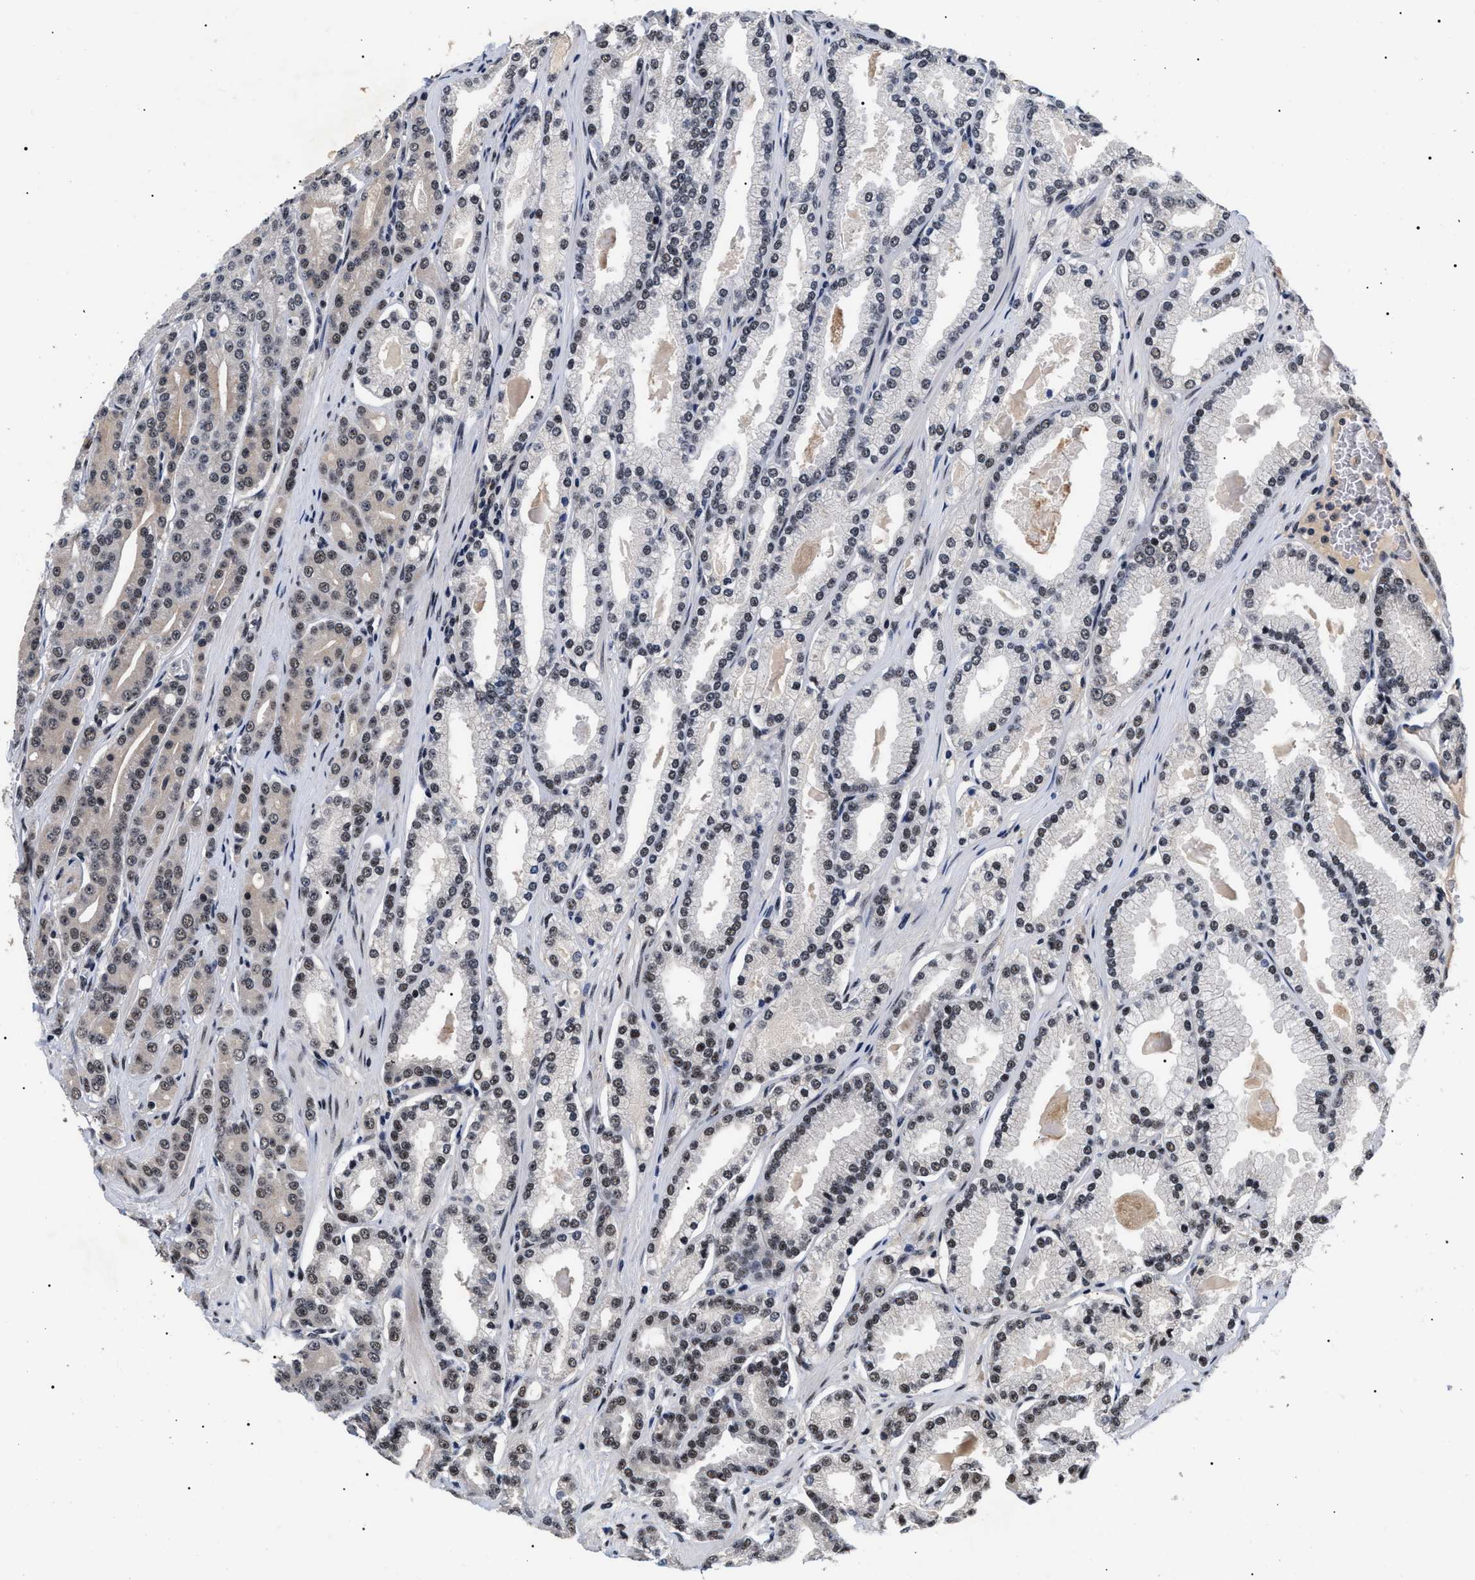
{"staining": {"intensity": "weak", "quantity": "25%-75%", "location": "nuclear"}, "tissue": "prostate cancer", "cell_type": "Tumor cells", "image_type": "cancer", "snomed": [{"axis": "morphology", "description": "Adenocarcinoma, High grade"}, {"axis": "topography", "description": "Prostate"}], "caption": "Immunohistochemical staining of human high-grade adenocarcinoma (prostate) shows weak nuclear protein staining in about 25%-75% of tumor cells.", "gene": "CAAP1", "patient": {"sex": "male", "age": 71}}